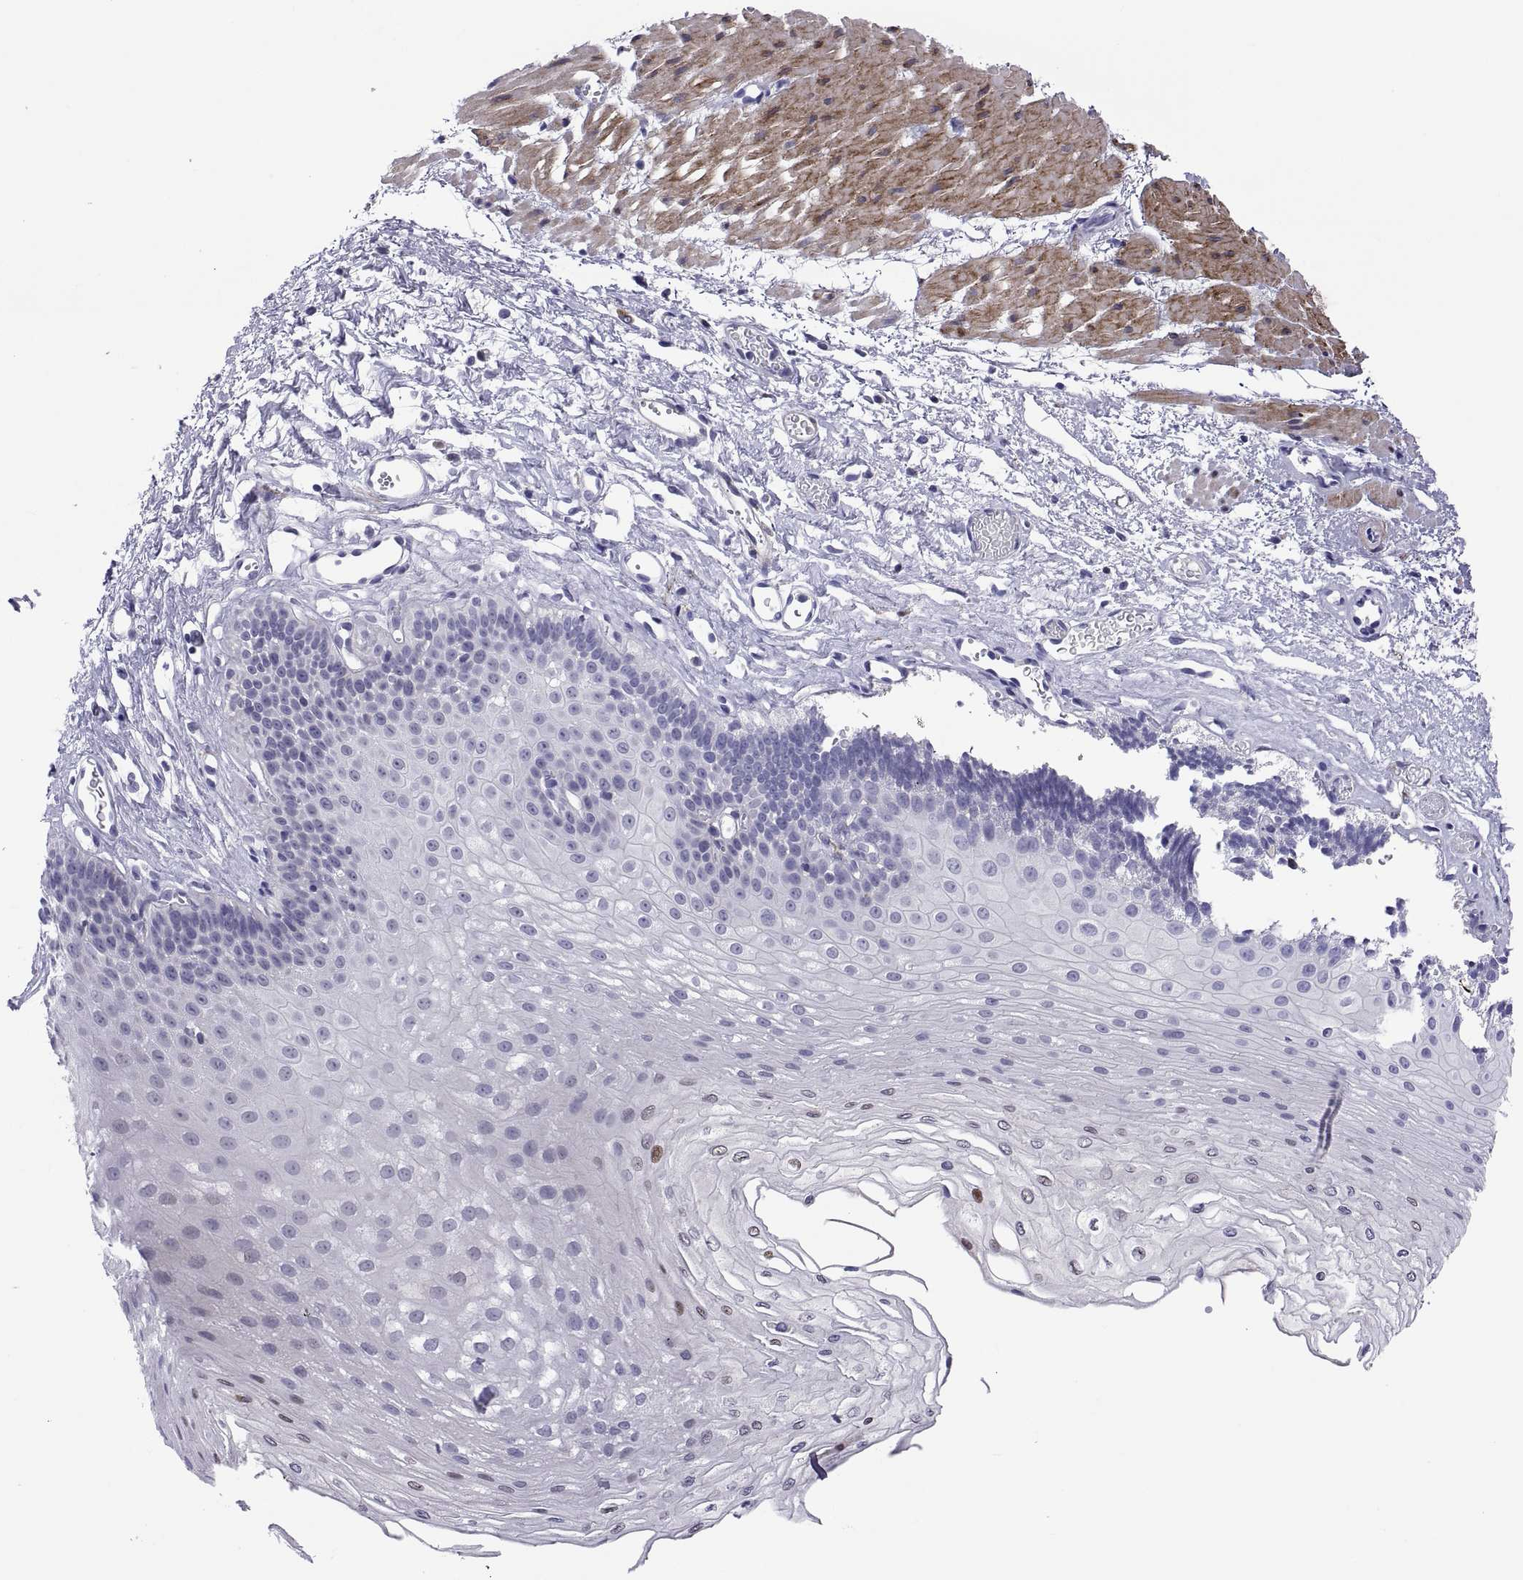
{"staining": {"intensity": "negative", "quantity": "none", "location": "none"}, "tissue": "esophagus", "cell_type": "Squamous epithelial cells", "image_type": "normal", "snomed": [{"axis": "morphology", "description": "Normal tissue, NOS"}, {"axis": "topography", "description": "Esophagus"}], "caption": "Immunohistochemistry (IHC) micrograph of benign esophagus: human esophagus stained with DAB demonstrates no significant protein positivity in squamous epithelial cells. (Brightfield microscopy of DAB (3,3'-diaminobenzidine) IHC at high magnification).", "gene": "CHCT1", "patient": {"sex": "female", "age": 62}}